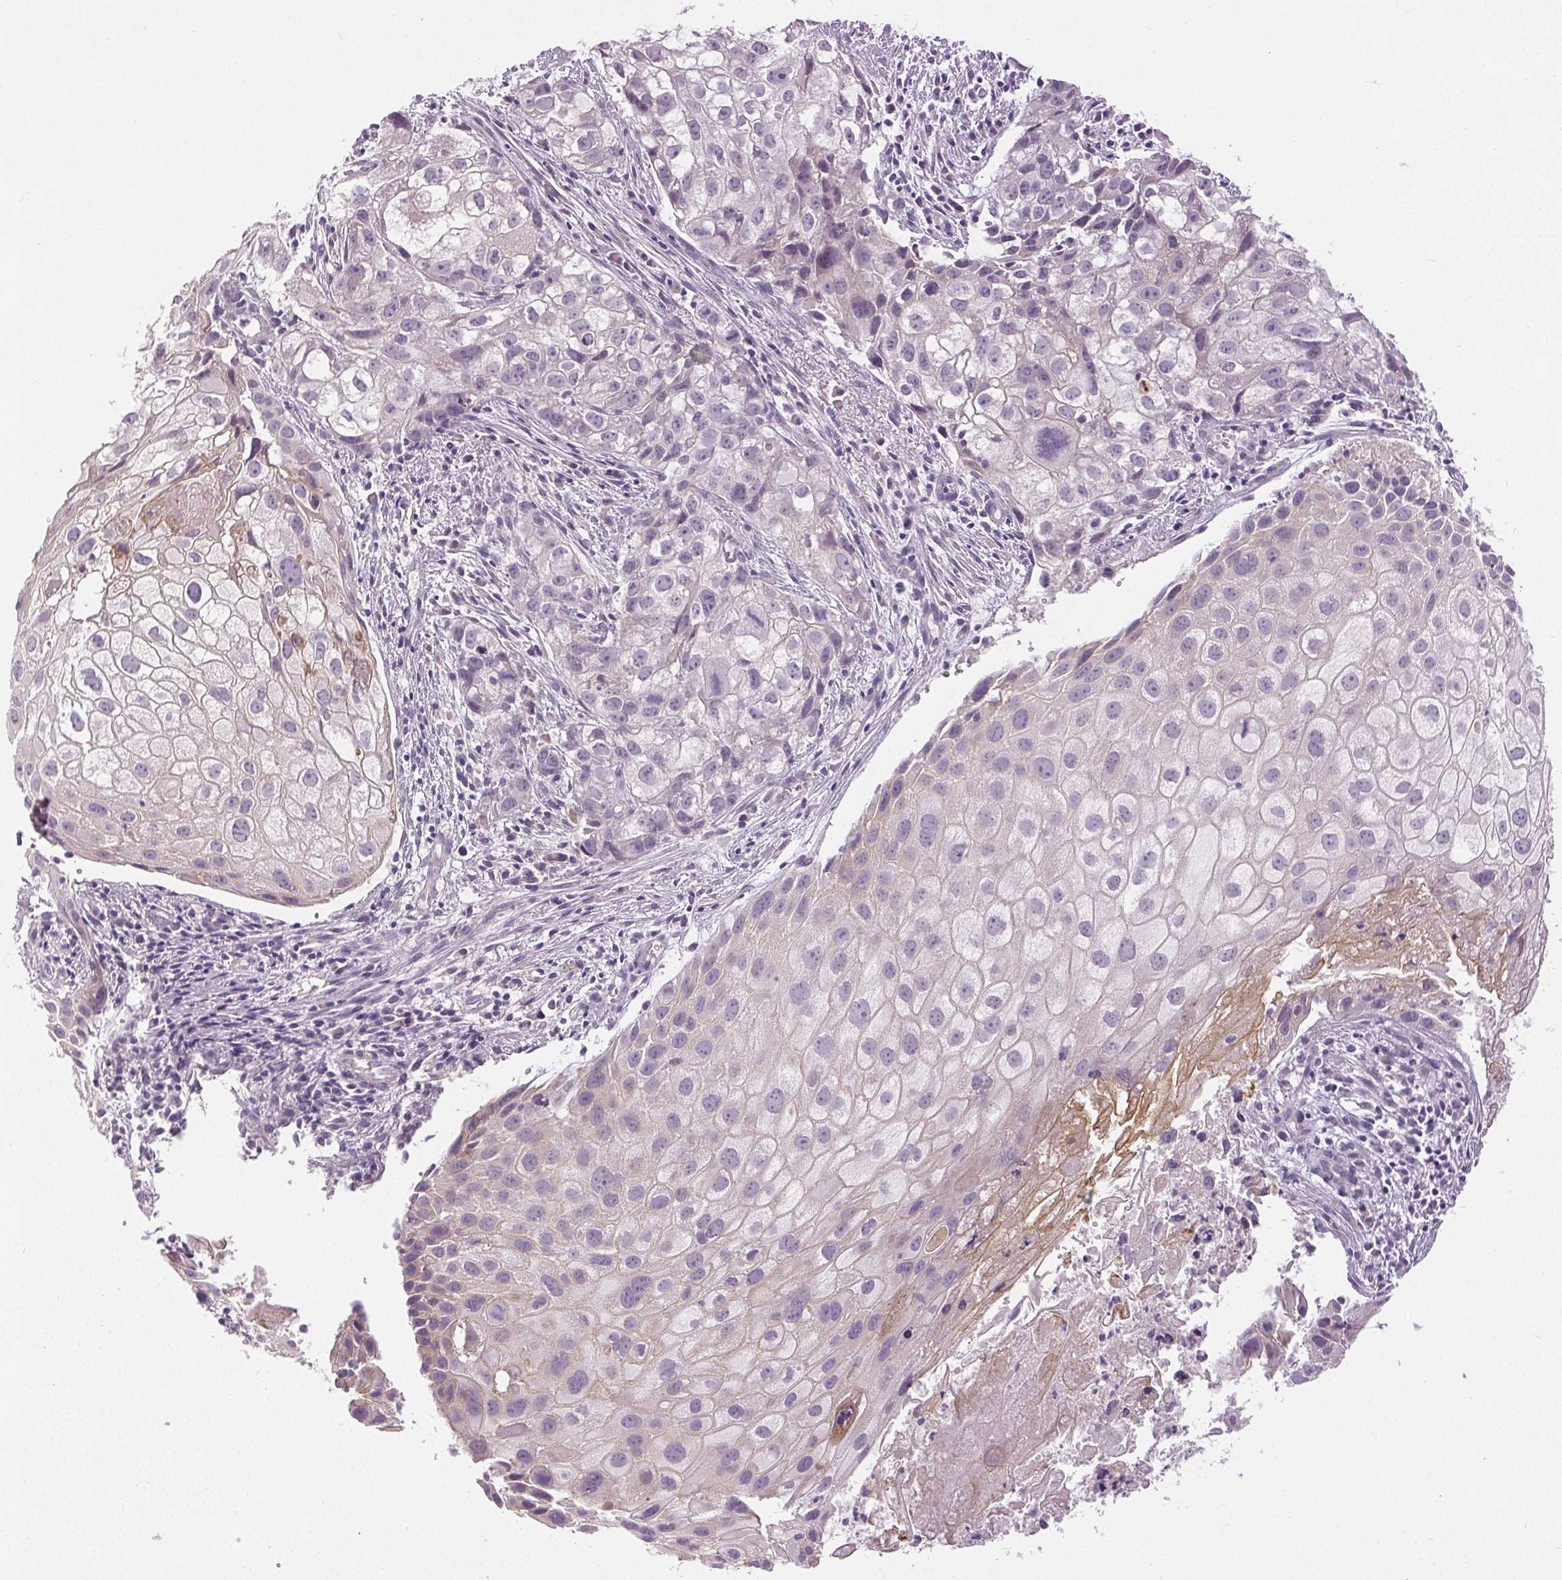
{"staining": {"intensity": "moderate", "quantity": "<25%", "location": "cytoplasmic/membranous"}, "tissue": "cervical cancer", "cell_type": "Tumor cells", "image_type": "cancer", "snomed": [{"axis": "morphology", "description": "Squamous cell carcinoma, NOS"}, {"axis": "topography", "description": "Cervix"}], "caption": "Brown immunohistochemical staining in human cervical cancer displays moderate cytoplasmic/membranous staining in about <25% of tumor cells.", "gene": "DSG3", "patient": {"sex": "female", "age": 53}}